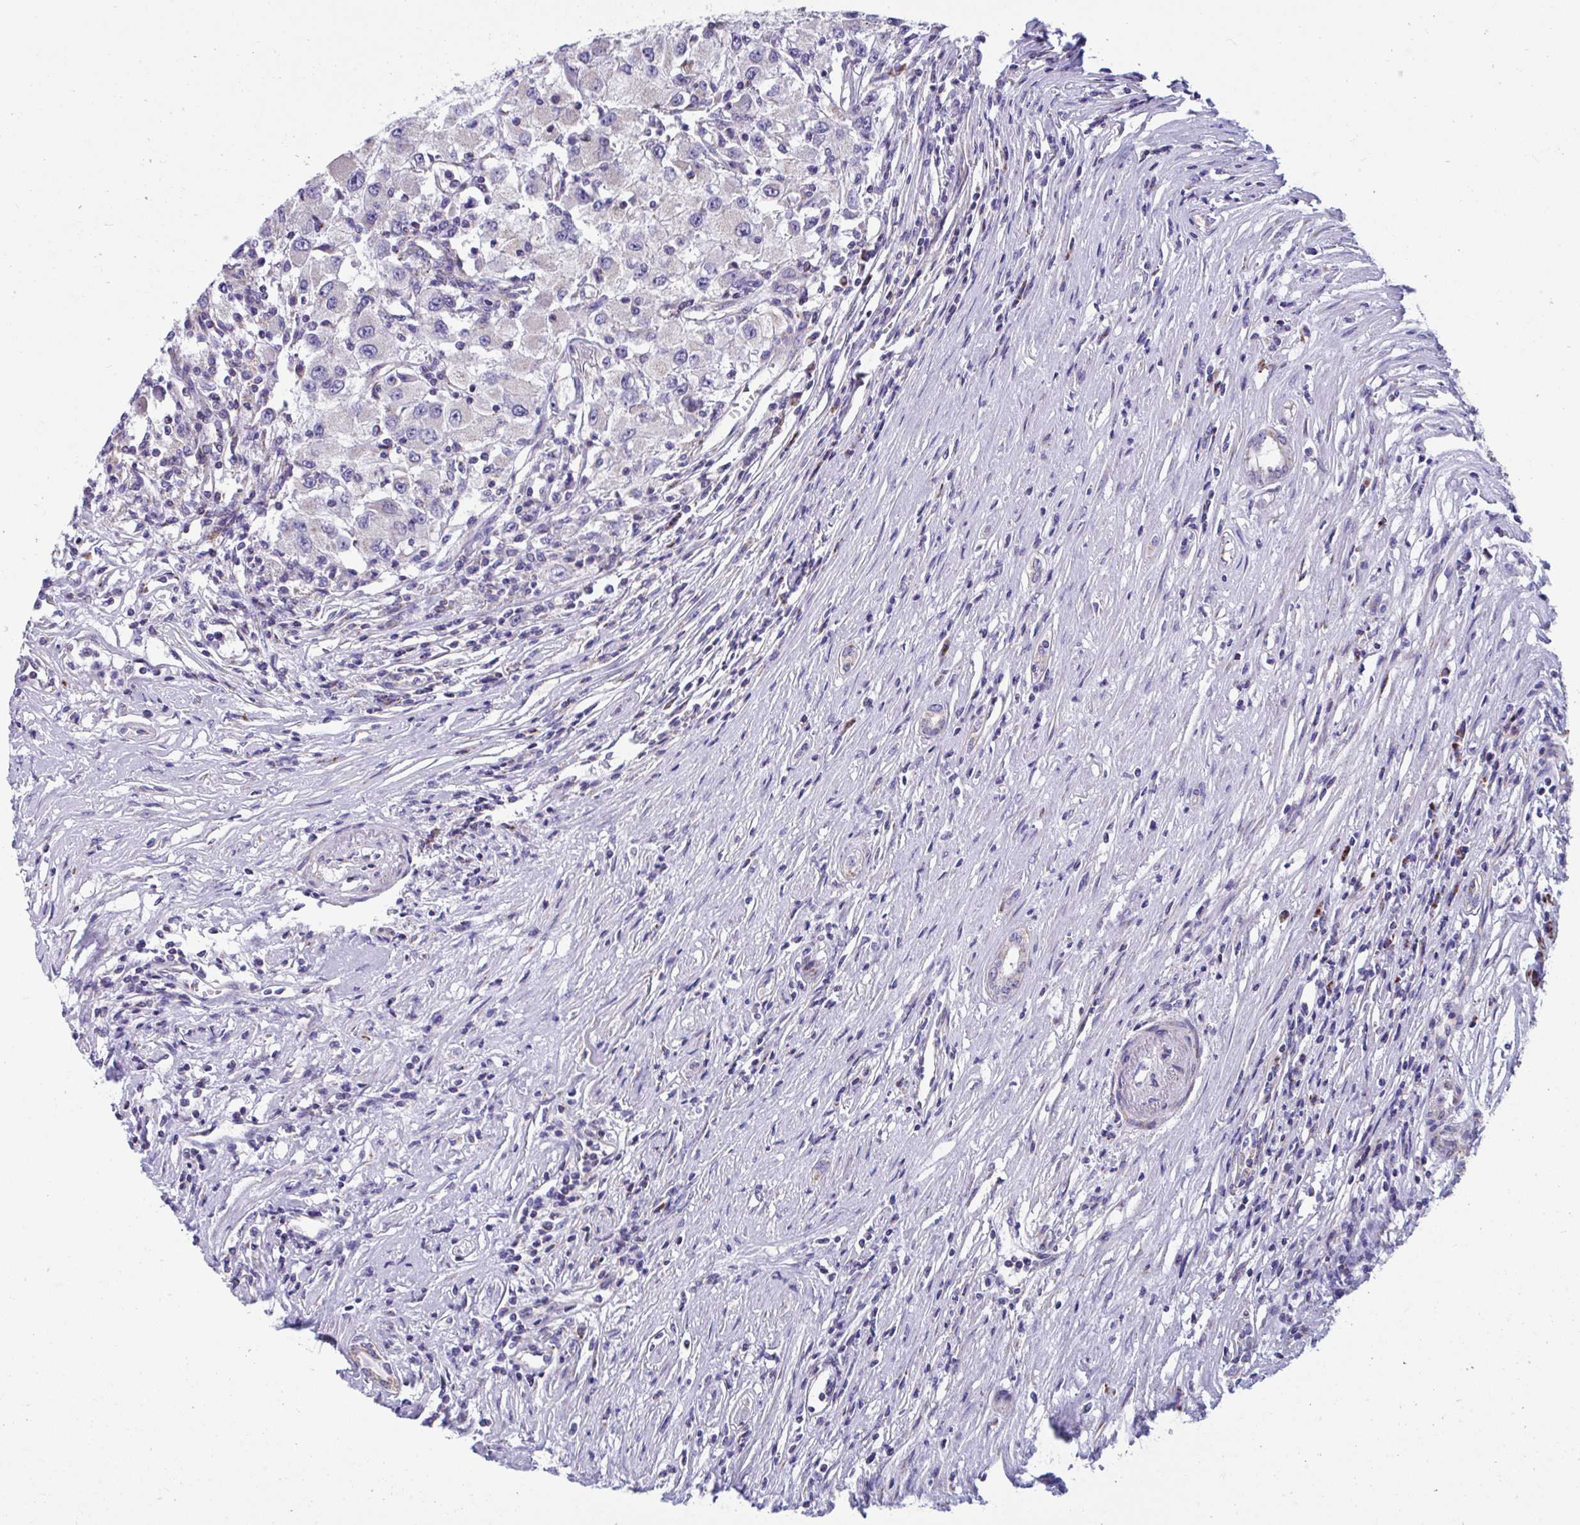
{"staining": {"intensity": "weak", "quantity": "<25%", "location": "cytoplasmic/membranous"}, "tissue": "renal cancer", "cell_type": "Tumor cells", "image_type": "cancer", "snomed": [{"axis": "morphology", "description": "Adenocarcinoma, NOS"}, {"axis": "topography", "description": "Kidney"}], "caption": "This is a photomicrograph of immunohistochemistry (IHC) staining of renal cancer, which shows no expression in tumor cells.", "gene": "OR13A1", "patient": {"sex": "female", "age": 67}}